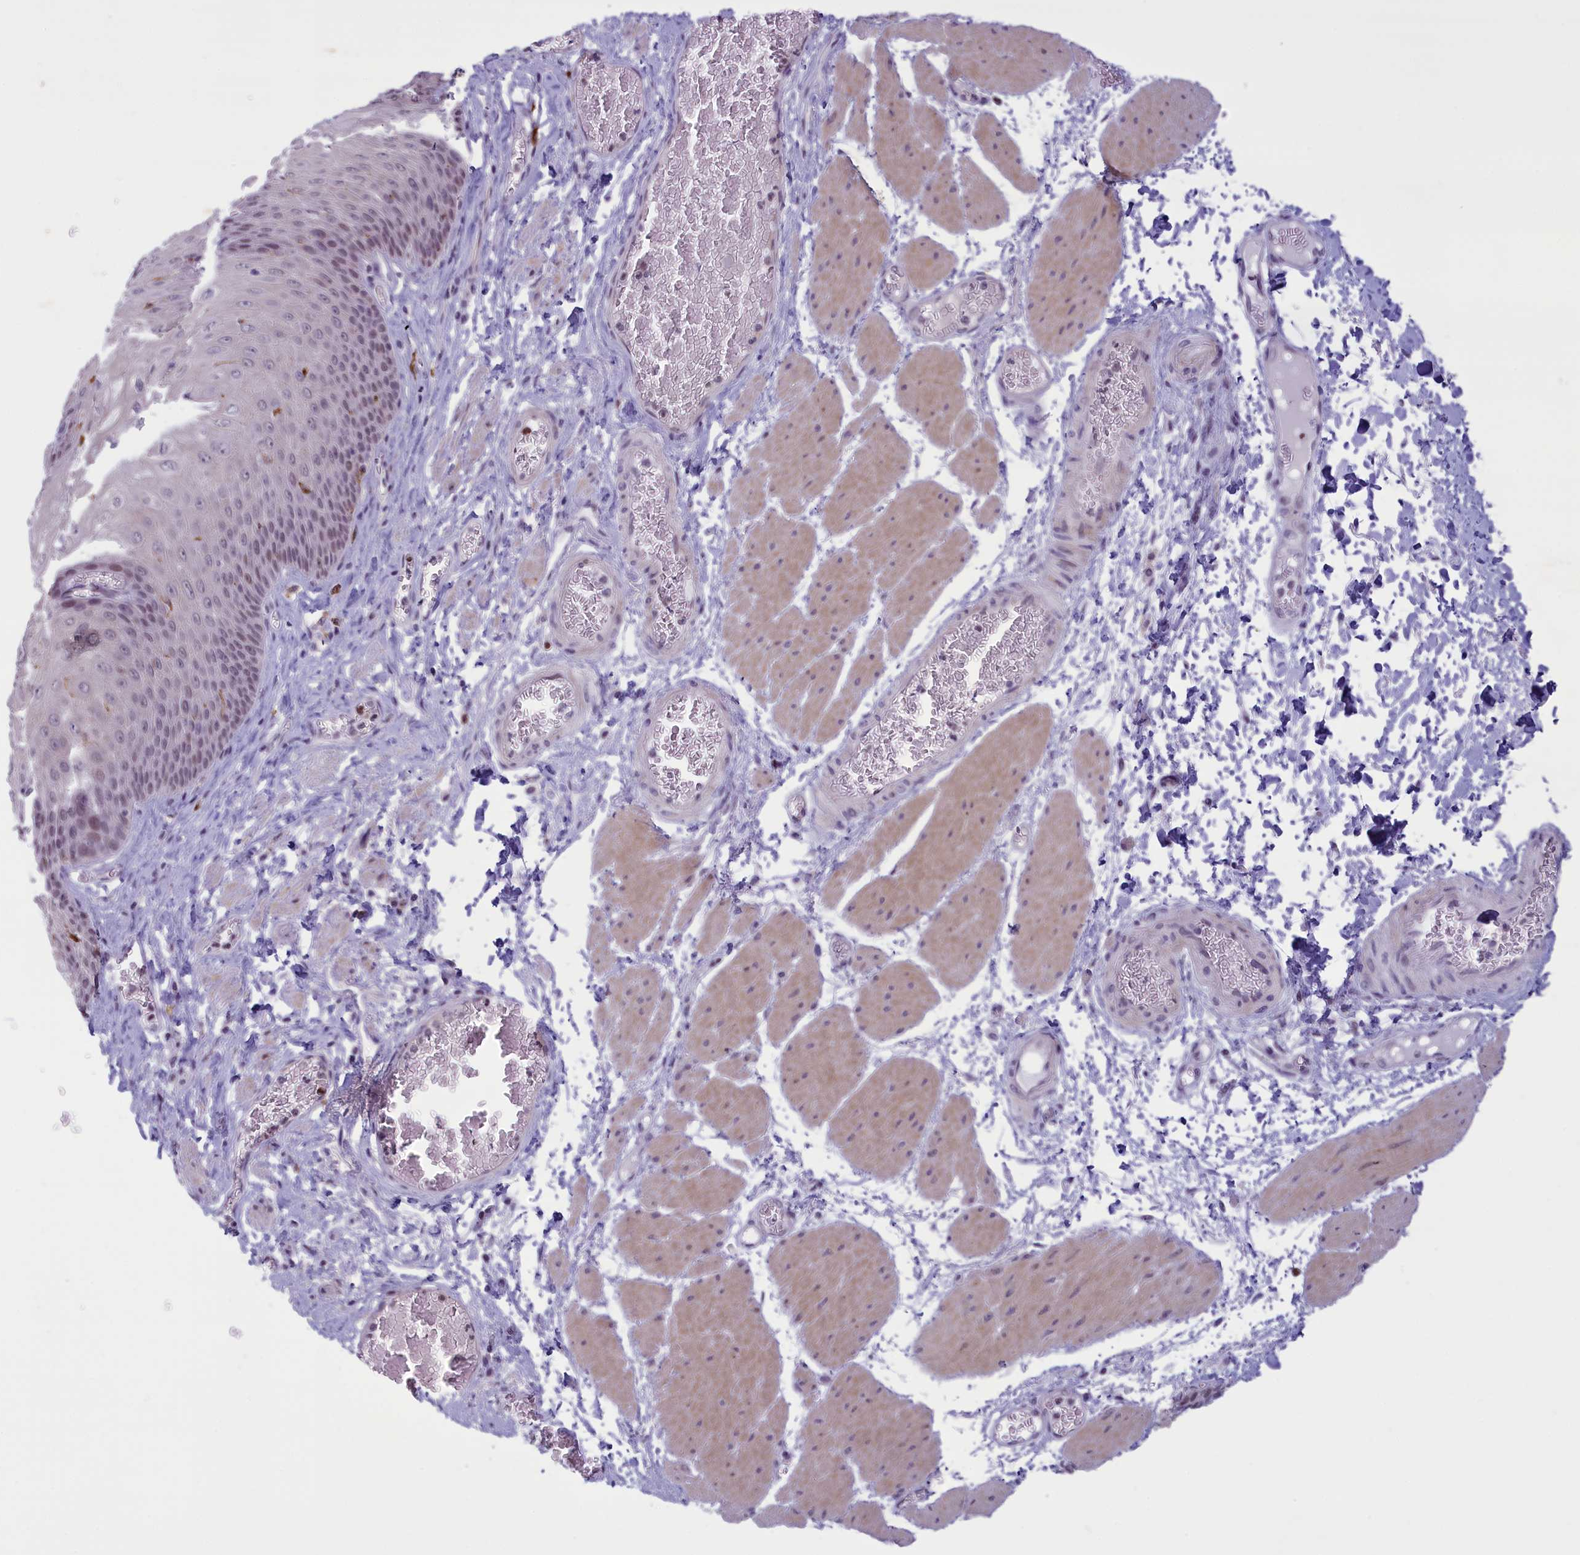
{"staining": {"intensity": "weak", "quantity": "<25%", "location": "nuclear"}, "tissue": "esophagus", "cell_type": "Squamous epithelial cells", "image_type": "normal", "snomed": [{"axis": "morphology", "description": "Normal tissue, NOS"}, {"axis": "topography", "description": "Esophagus"}], "caption": "Human esophagus stained for a protein using immunohistochemistry demonstrates no staining in squamous epithelial cells.", "gene": "ELOA2", "patient": {"sex": "male", "age": 60}}